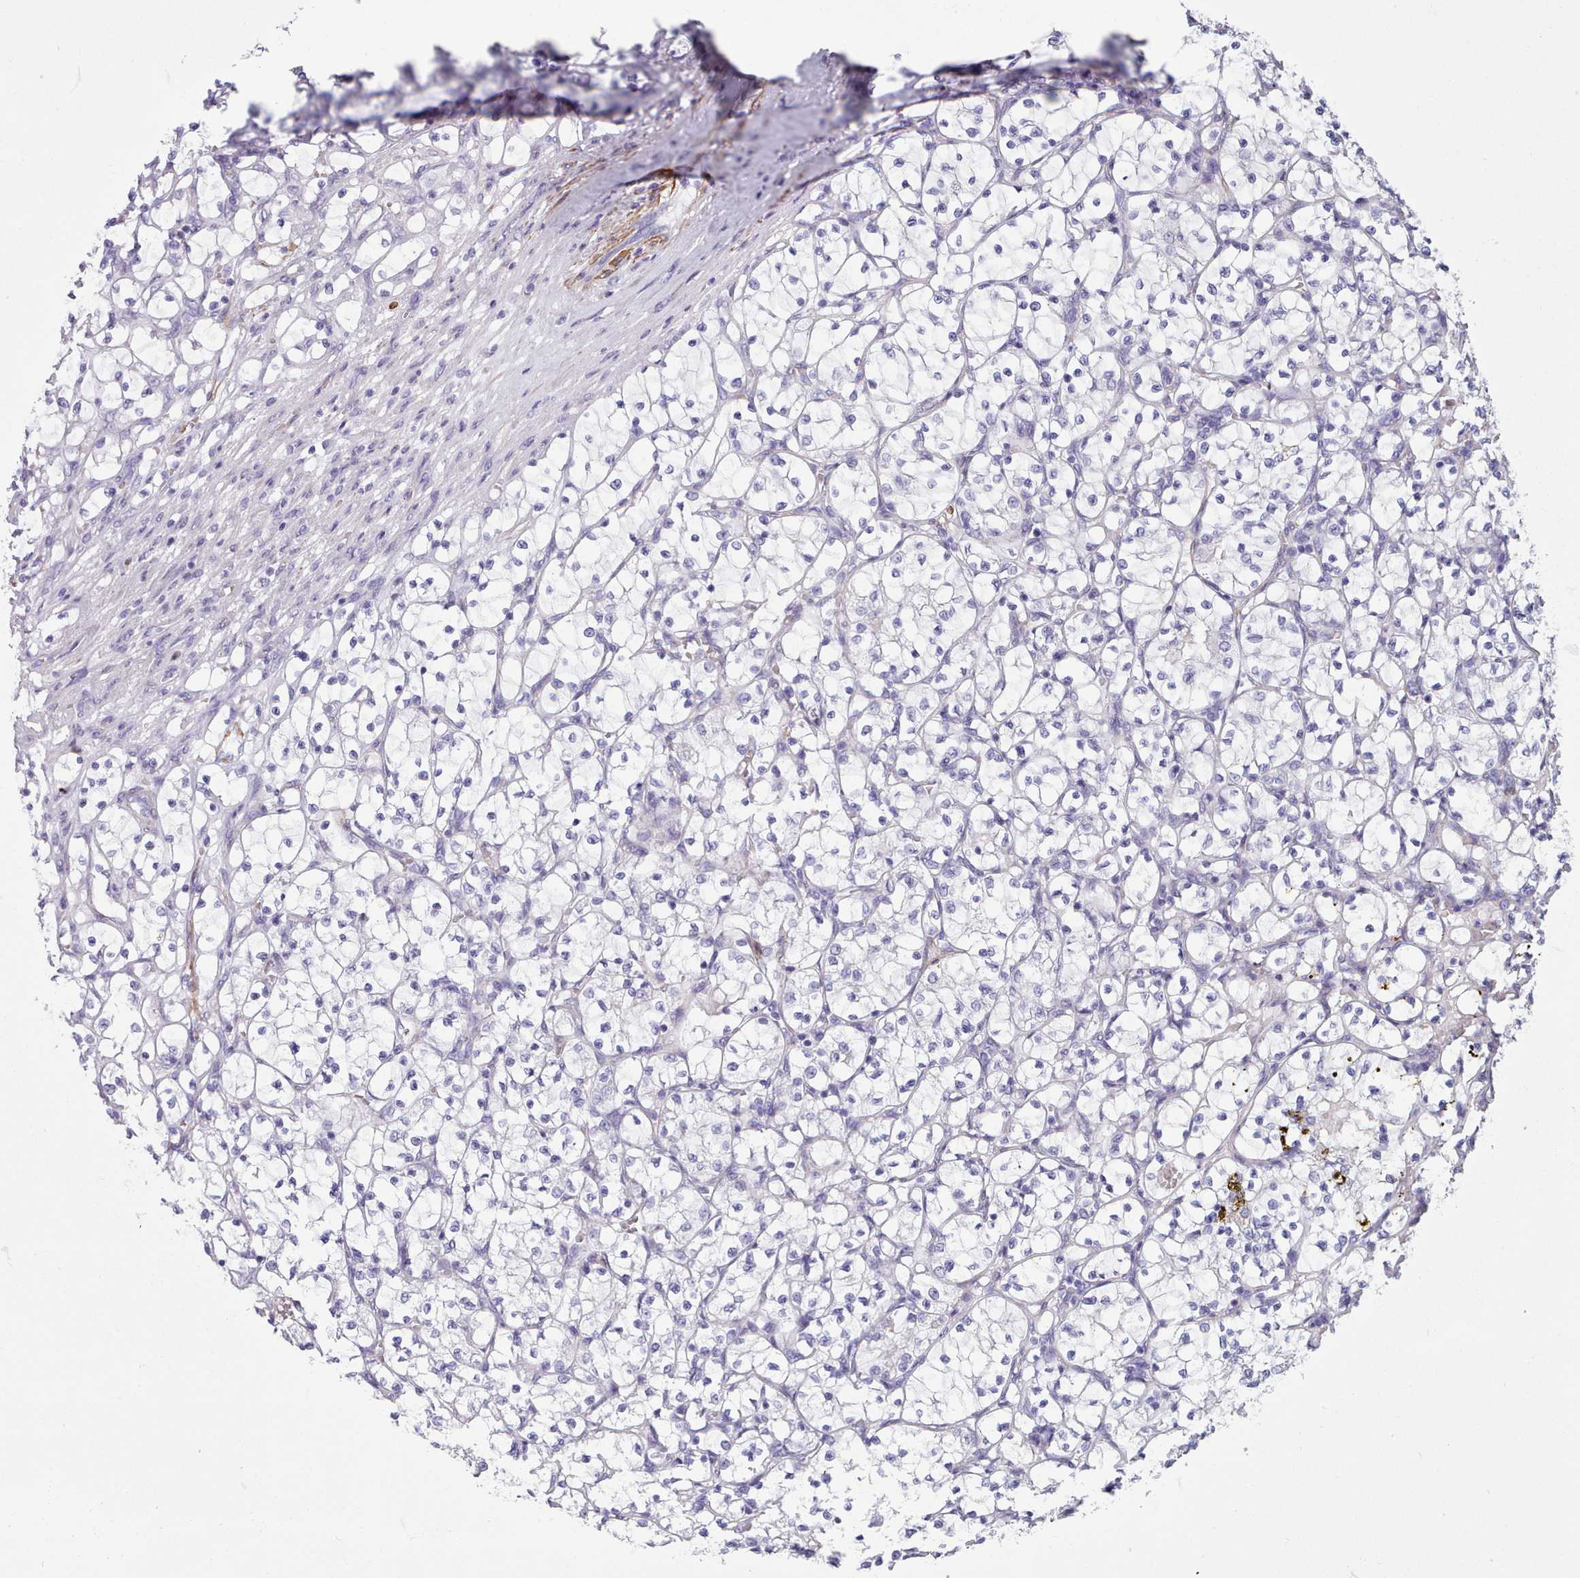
{"staining": {"intensity": "negative", "quantity": "none", "location": "none"}, "tissue": "renal cancer", "cell_type": "Tumor cells", "image_type": "cancer", "snomed": [{"axis": "morphology", "description": "Adenocarcinoma, NOS"}, {"axis": "topography", "description": "Kidney"}], "caption": "The histopathology image demonstrates no staining of tumor cells in renal cancer (adenocarcinoma). (DAB (3,3'-diaminobenzidine) immunohistochemistry with hematoxylin counter stain).", "gene": "FPGS", "patient": {"sex": "female", "age": 69}}